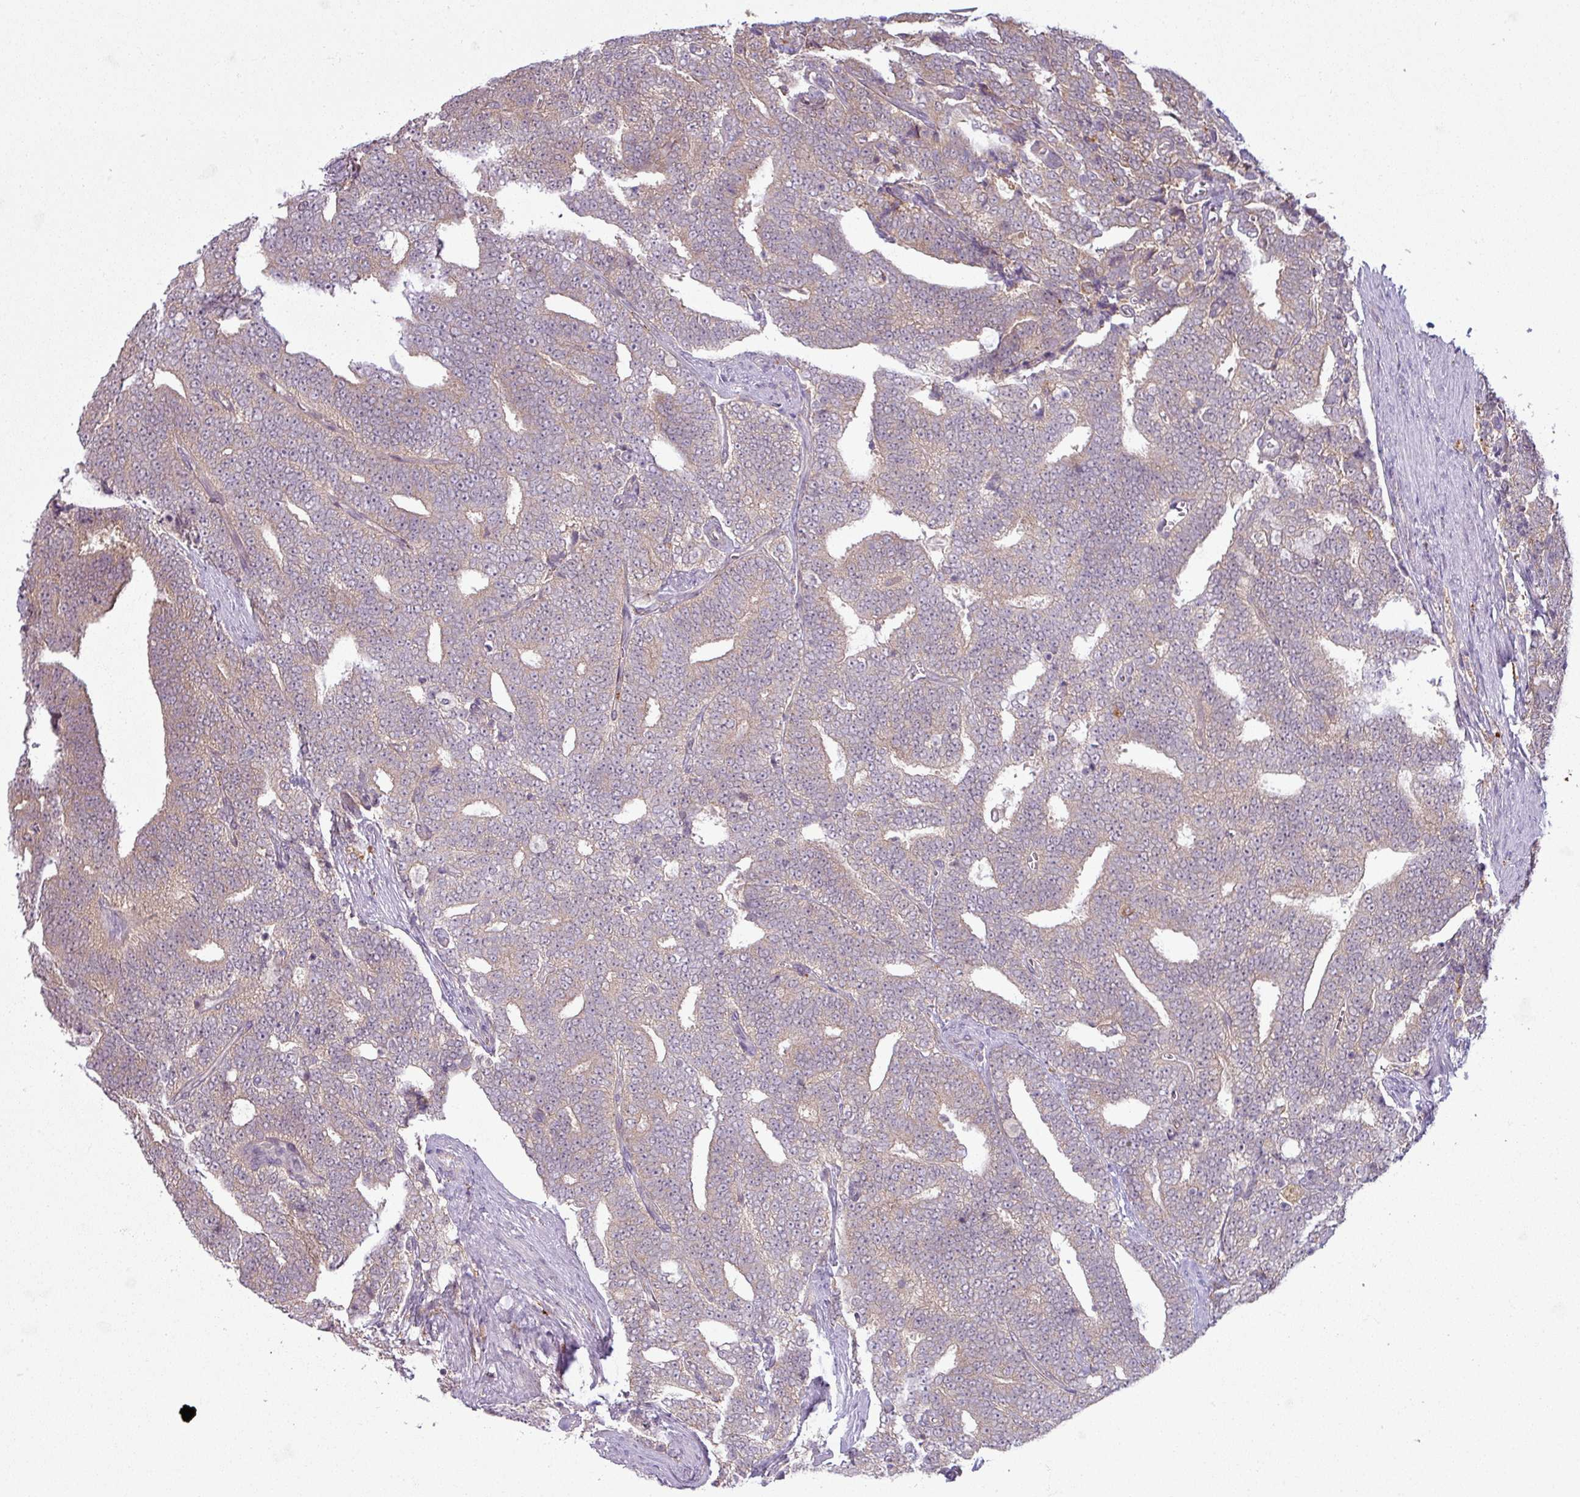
{"staining": {"intensity": "weak", "quantity": ">75%", "location": "cytoplasmic/membranous"}, "tissue": "prostate cancer", "cell_type": "Tumor cells", "image_type": "cancer", "snomed": [{"axis": "morphology", "description": "Adenocarcinoma, High grade"}, {"axis": "topography", "description": "Prostate and seminal vesicle, NOS"}], "caption": "A brown stain labels weak cytoplasmic/membranous positivity of a protein in human prostate cancer tumor cells. The staining was performed using DAB to visualize the protein expression in brown, while the nuclei were stained in blue with hematoxylin (Magnification: 20x).", "gene": "CCDC144A", "patient": {"sex": "male", "age": 67}}